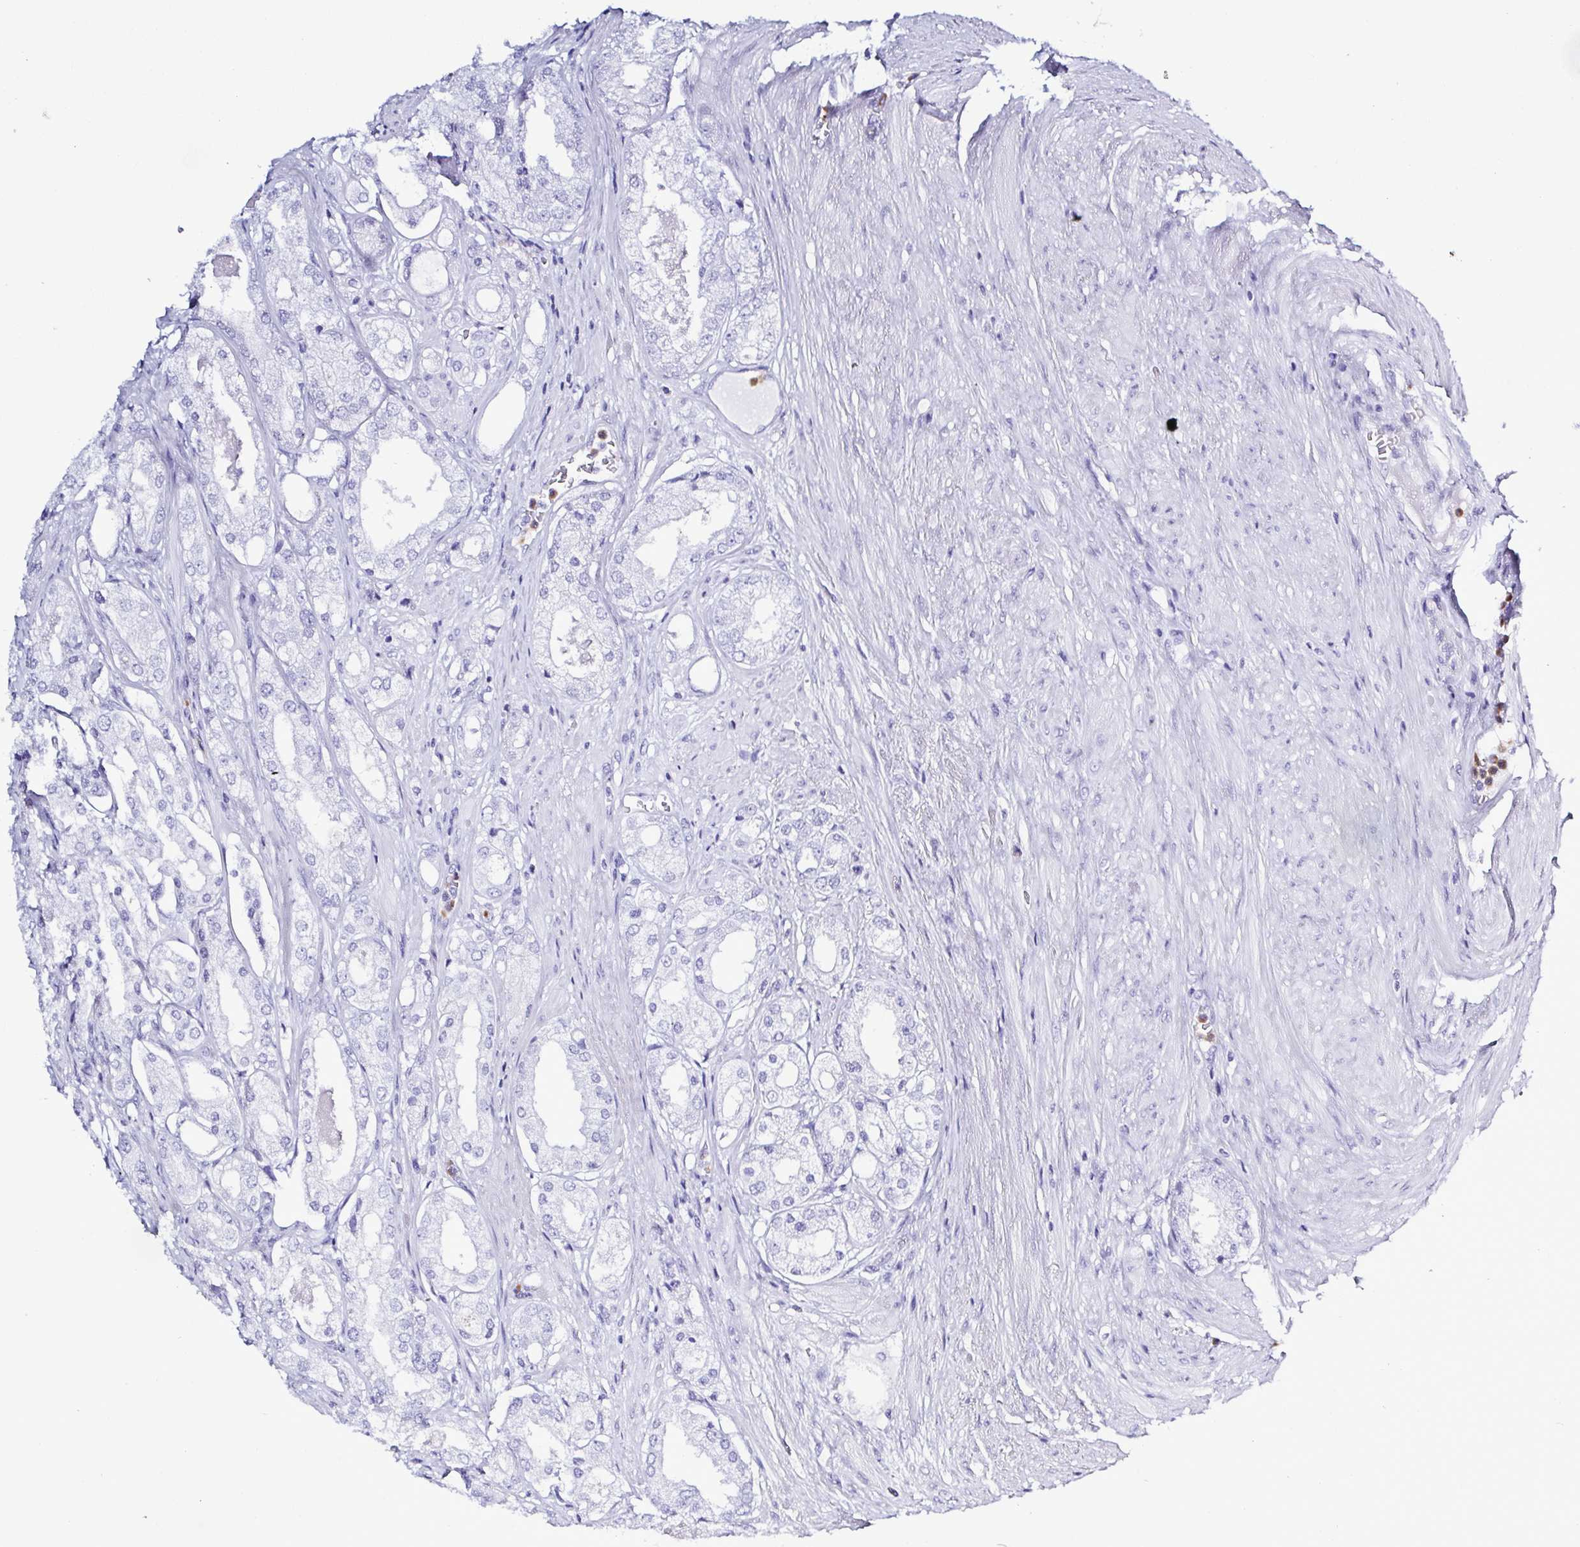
{"staining": {"intensity": "negative", "quantity": "none", "location": "none"}, "tissue": "prostate cancer", "cell_type": "Tumor cells", "image_type": "cancer", "snomed": [{"axis": "morphology", "description": "Adenocarcinoma, Low grade"}, {"axis": "topography", "description": "Prostate"}], "caption": "Immunohistochemistry (IHC) of adenocarcinoma (low-grade) (prostate) exhibits no expression in tumor cells. Nuclei are stained in blue.", "gene": "LTF", "patient": {"sex": "male", "age": 68}}